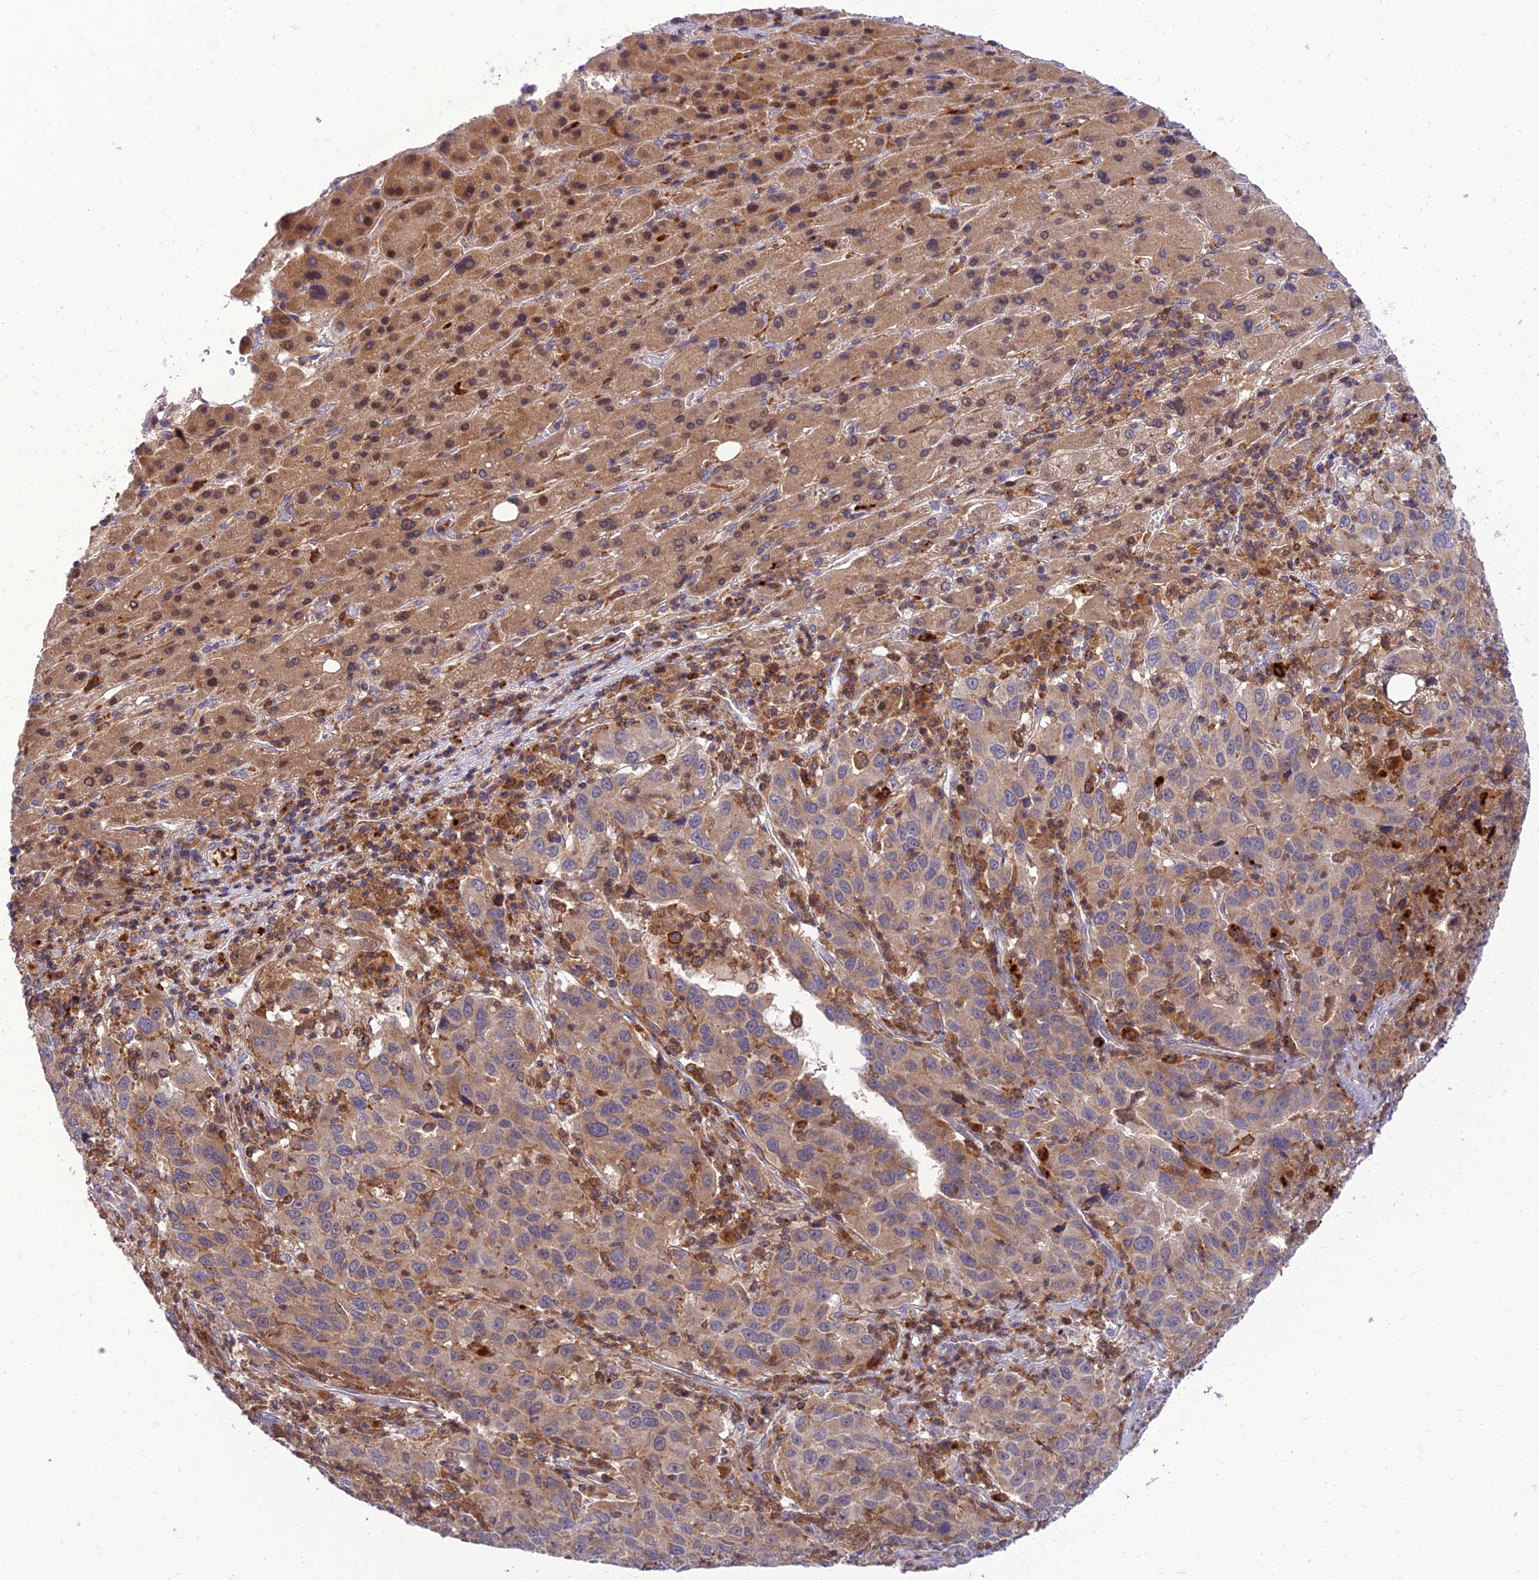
{"staining": {"intensity": "weak", "quantity": "25%-75%", "location": "cytoplasmic/membranous"}, "tissue": "liver cancer", "cell_type": "Tumor cells", "image_type": "cancer", "snomed": [{"axis": "morphology", "description": "Carcinoma, Hepatocellular, NOS"}, {"axis": "topography", "description": "Liver"}], "caption": "A brown stain labels weak cytoplasmic/membranous expression of a protein in liver hepatocellular carcinoma tumor cells.", "gene": "IRAK3", "patient": {"sex": "male", "age": 63}}